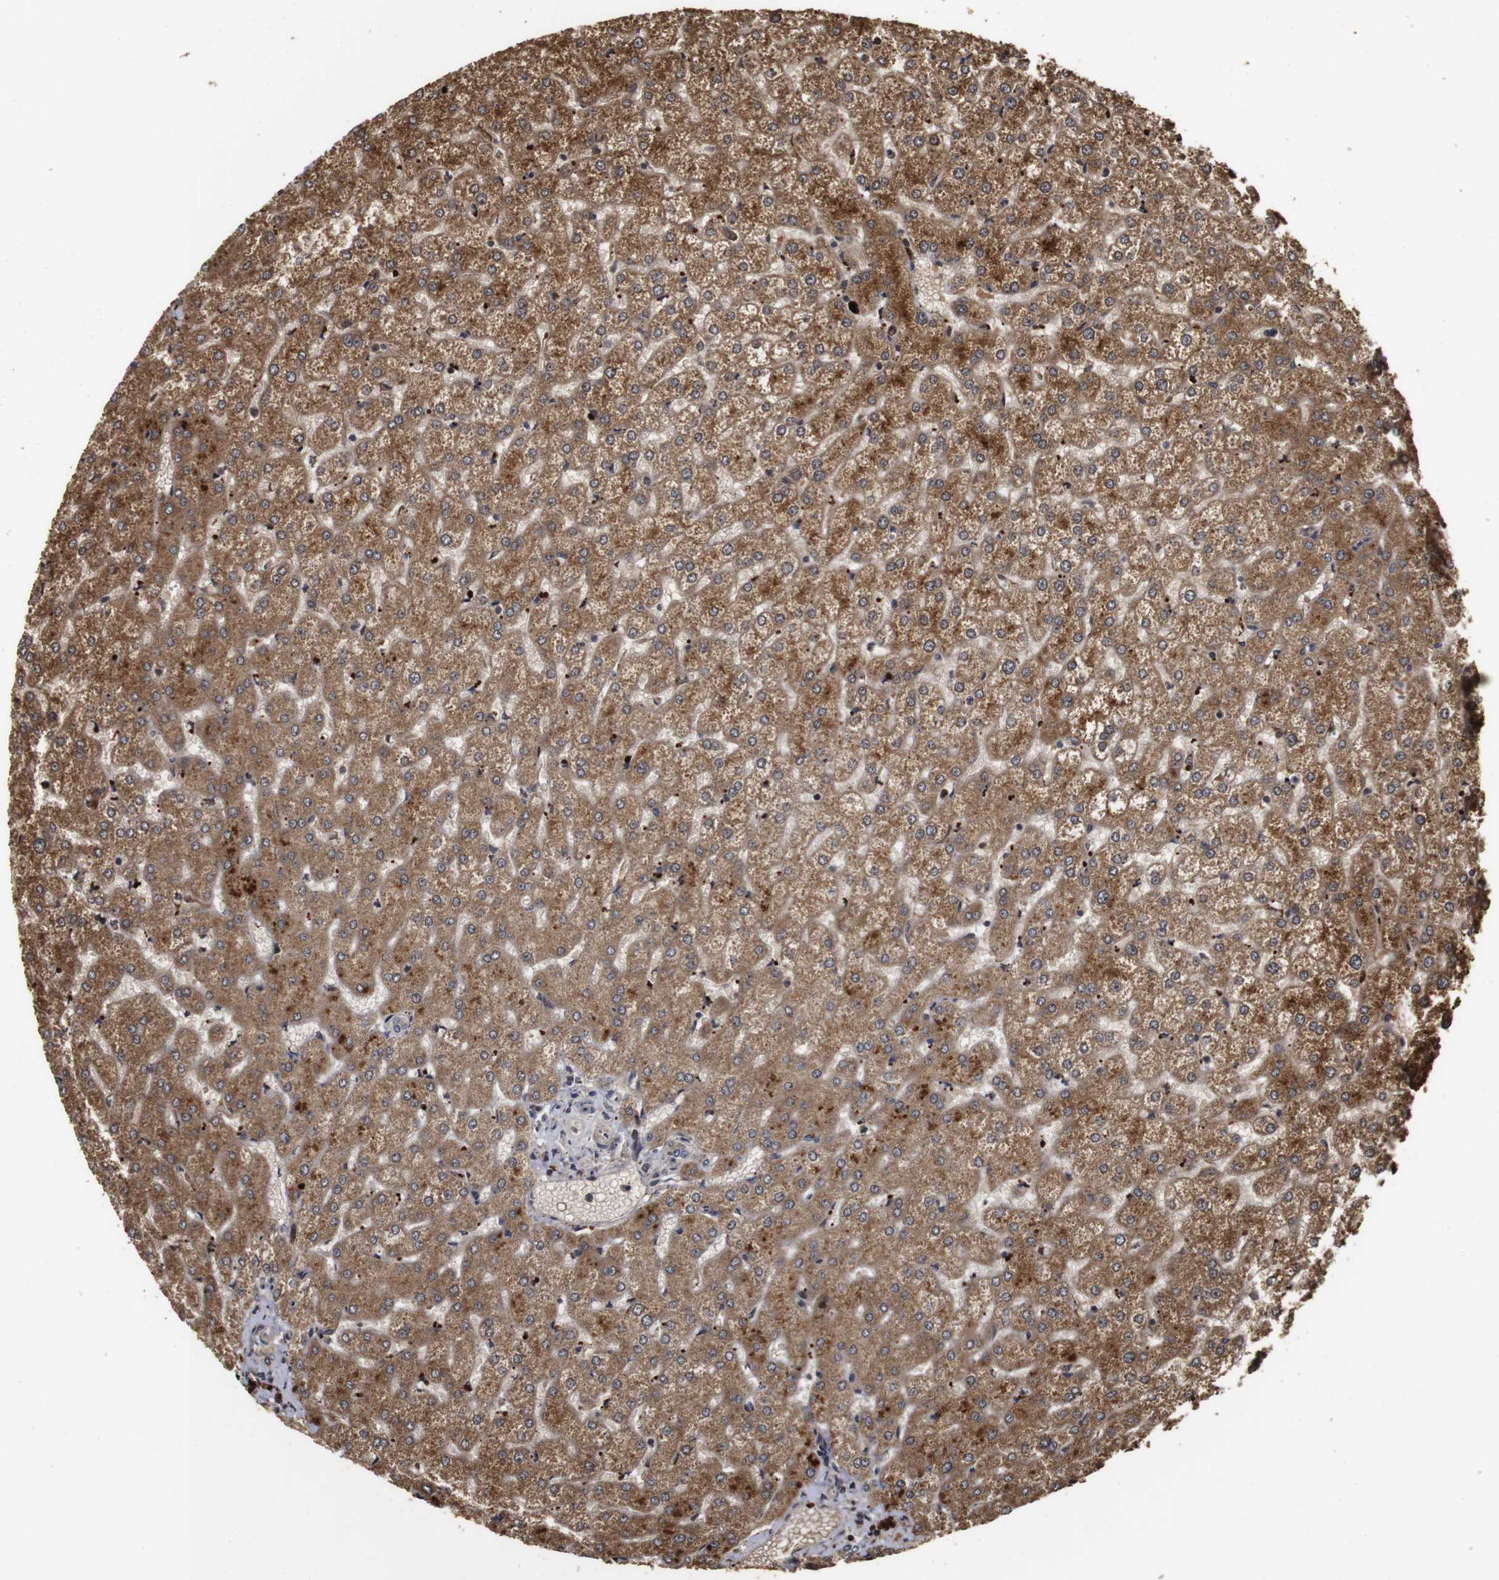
{"staining": {"intensity": "weak", "quantity": ">75%", "location": "cytoplasmic/membranous"}, "tissue": "liver", "cell_type": "Cholangiocytes", "image_type": "normal", "snomed": [{"axis": "morphology", "description": "Normal tissue, NOS"}, {"axis": "topography", "description": "Liver"}], "caption": "An immunohistochemistry image of unremarkable tissue is shown. Protein staining in brown highlights weak cytoplasmic/membranous positivity in liver within cholangiocytes.", "gene": "PTPN14", "patient": {"sex": "female", "age": 32}}